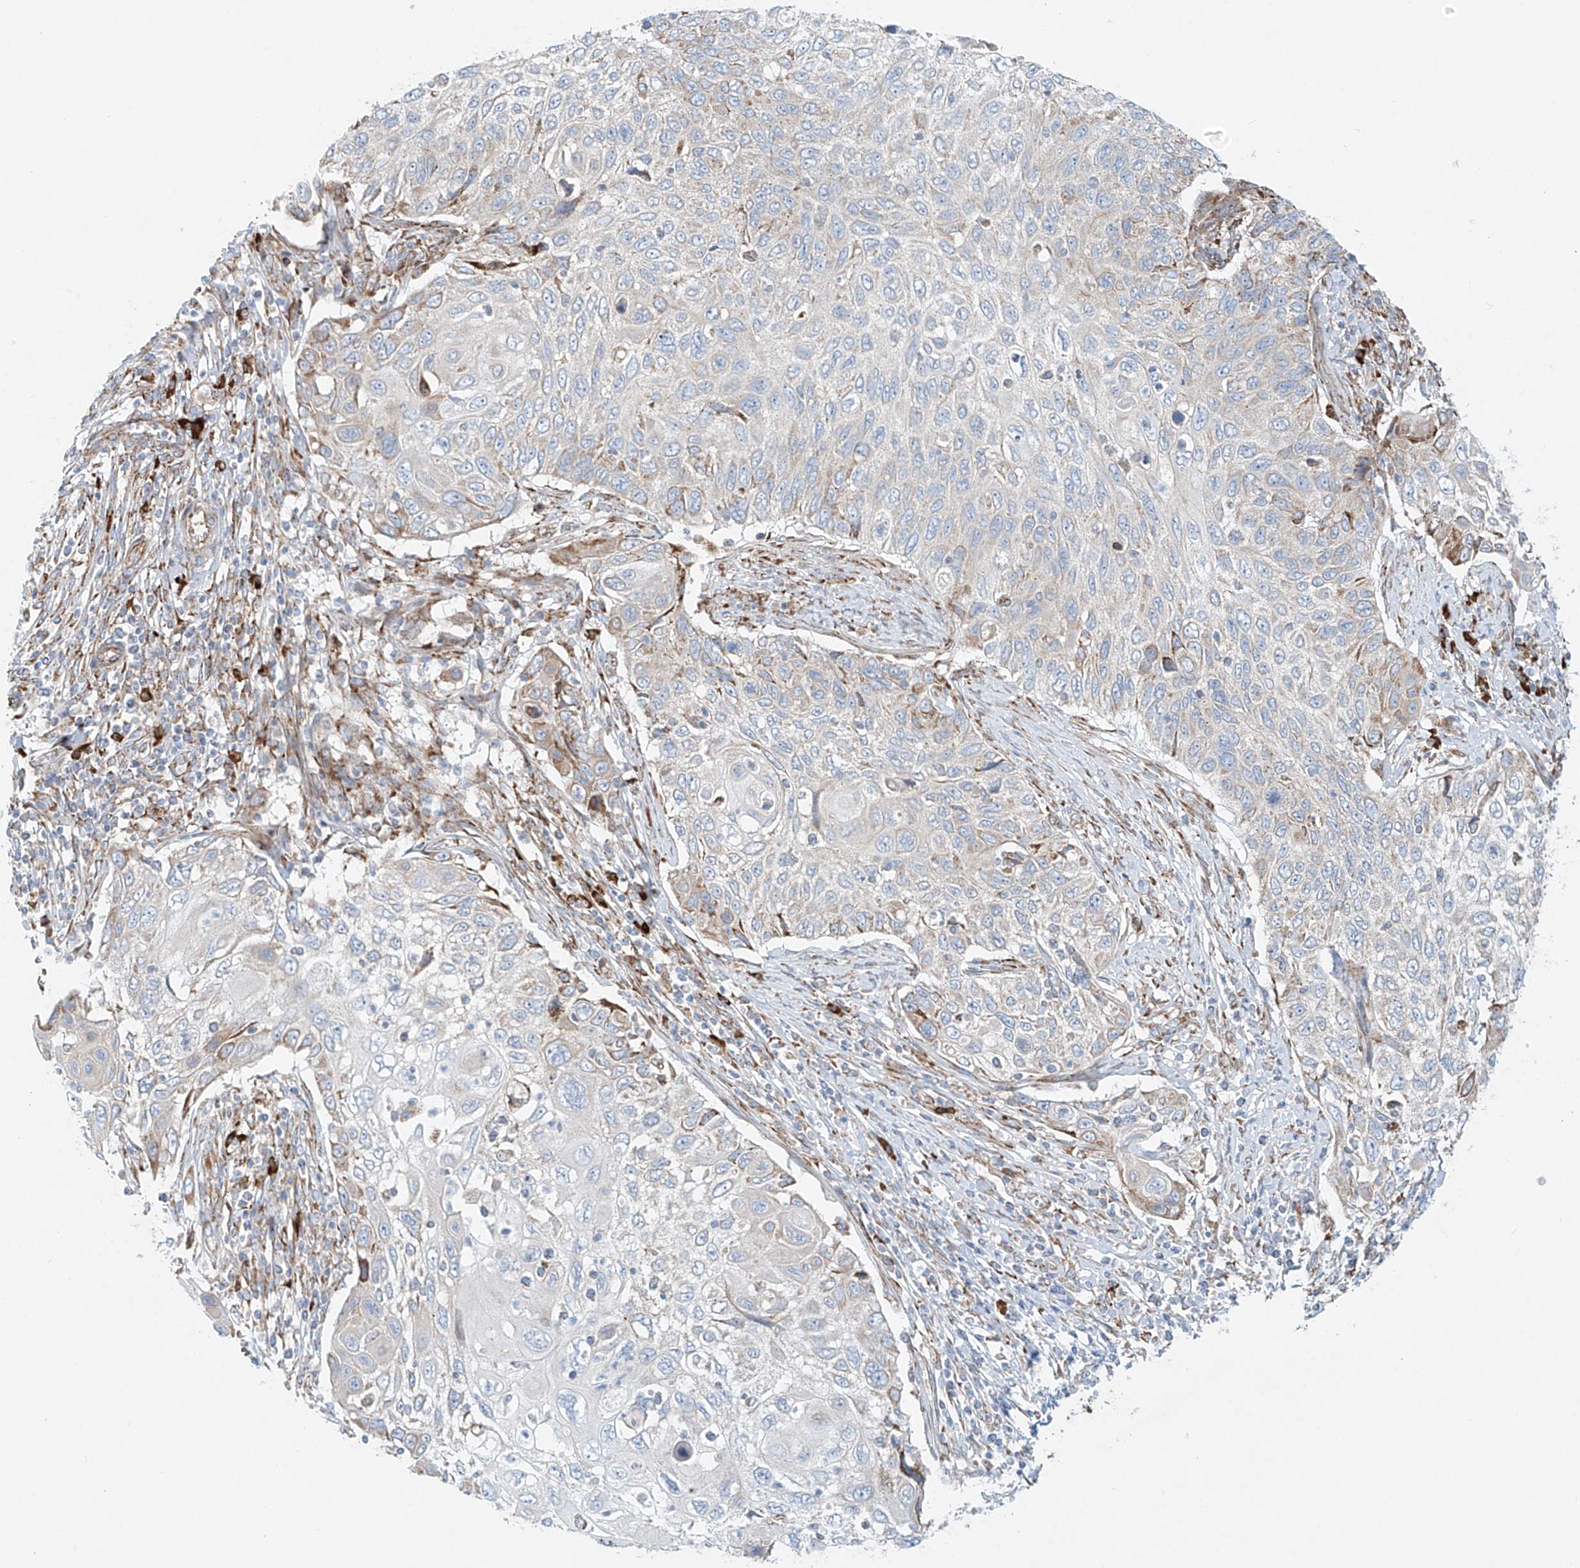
{"staining": {"intensity": "negative", "quantity": "none", "location": "none"}, "tissue": "cervical cancer", "cell_type": "Tumor cells", "image_type": "cancer", "snomed": [{"axis": "morphology", "description": "Squamous cell carcinoma, NOS"}, {"axis": "topography", "description": "Cervix"}], "caption": "Immunohistochemical staining of cervical squamous cell carcinoma shows no significant positivity in tumor cells.", "gene": "EIPR1", "patient": {"sex": "female", "age": 70}}